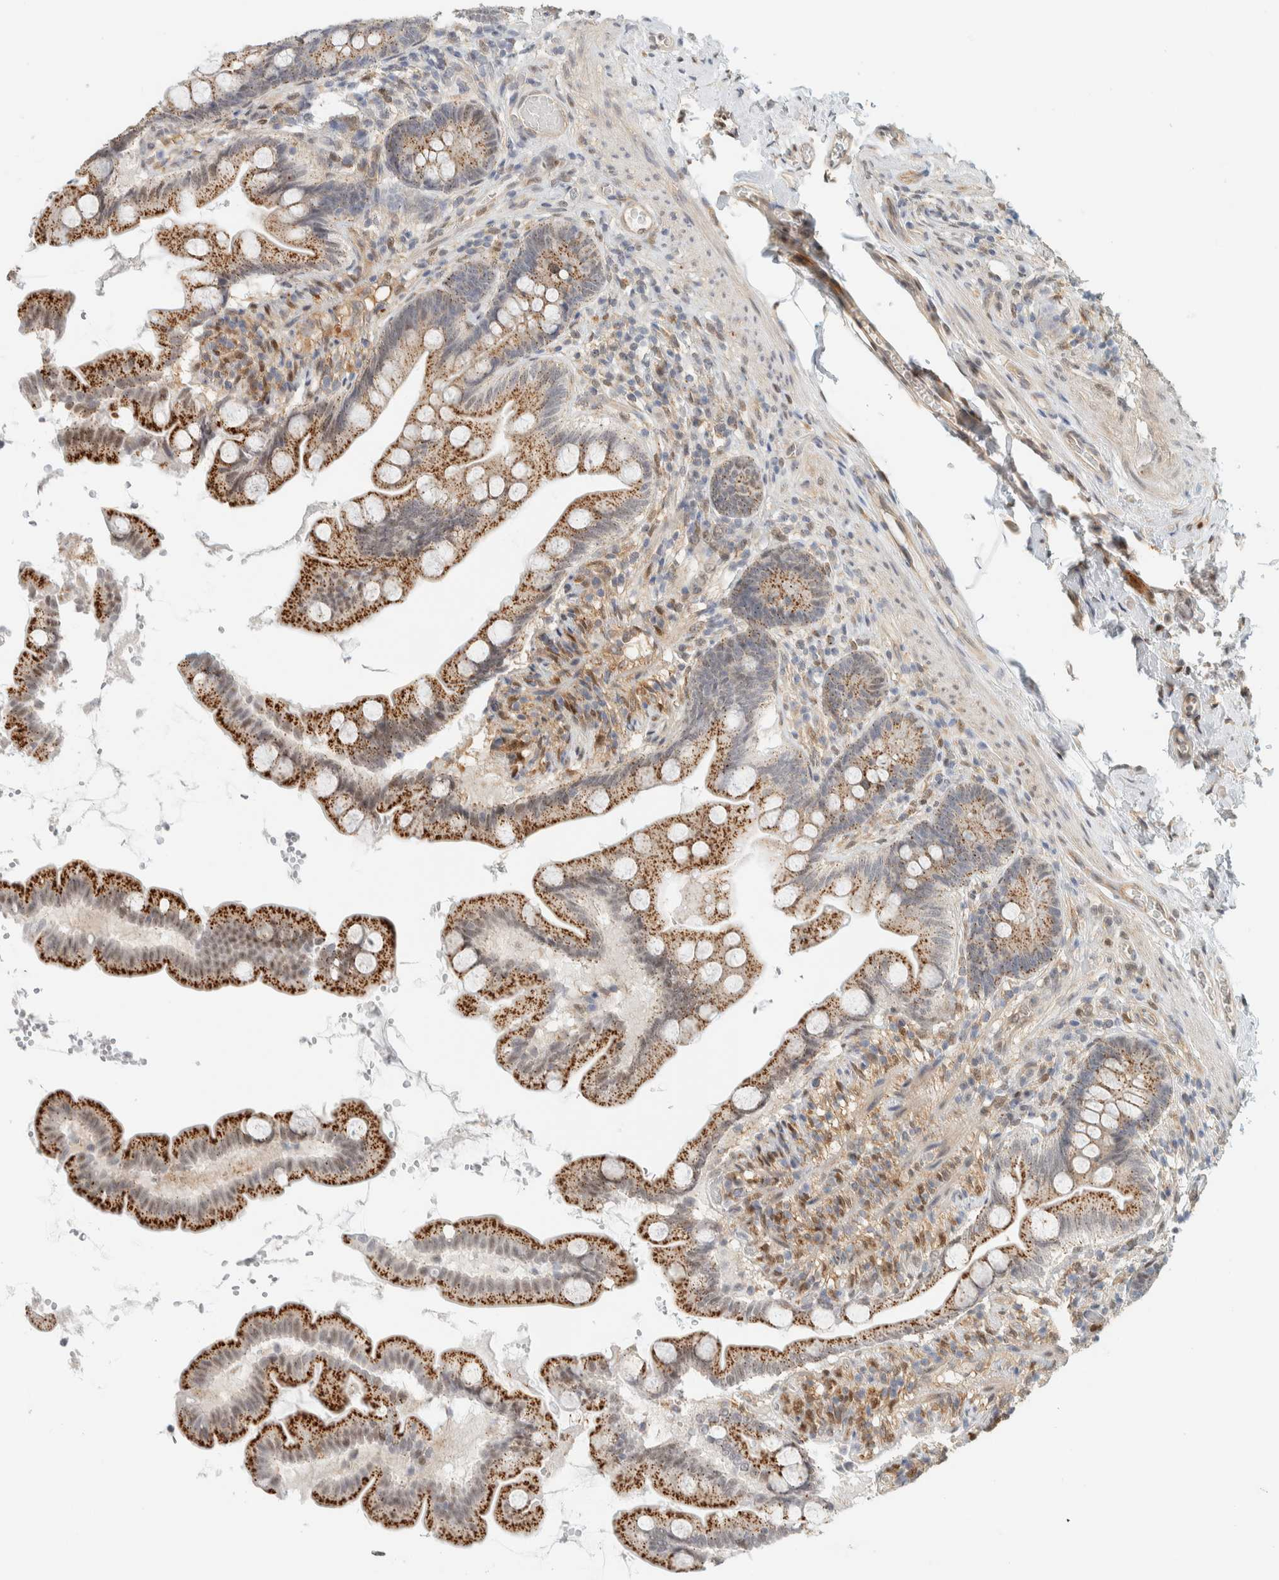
{"staining": {"intensity": "moderate", "quantity": "25%-75%", "location": "cytoplasmic/membranous"}, "tissue": "small intestine", "cell_type": "Glandular cells", "image_type": "normal", "snomed": [{"axis": "morphology", "description": "Normal tissue, NOS"}, {"axis": "topography", "description": "Small intestine"}], "caption": "Human small intestine stained with a brown dye shows moderate cytoplasmic/membranous positive positivity in about 25%-75% of glandular cells.", "gene": "TFE3", "patient": {"sex": "female", "age": 56}}